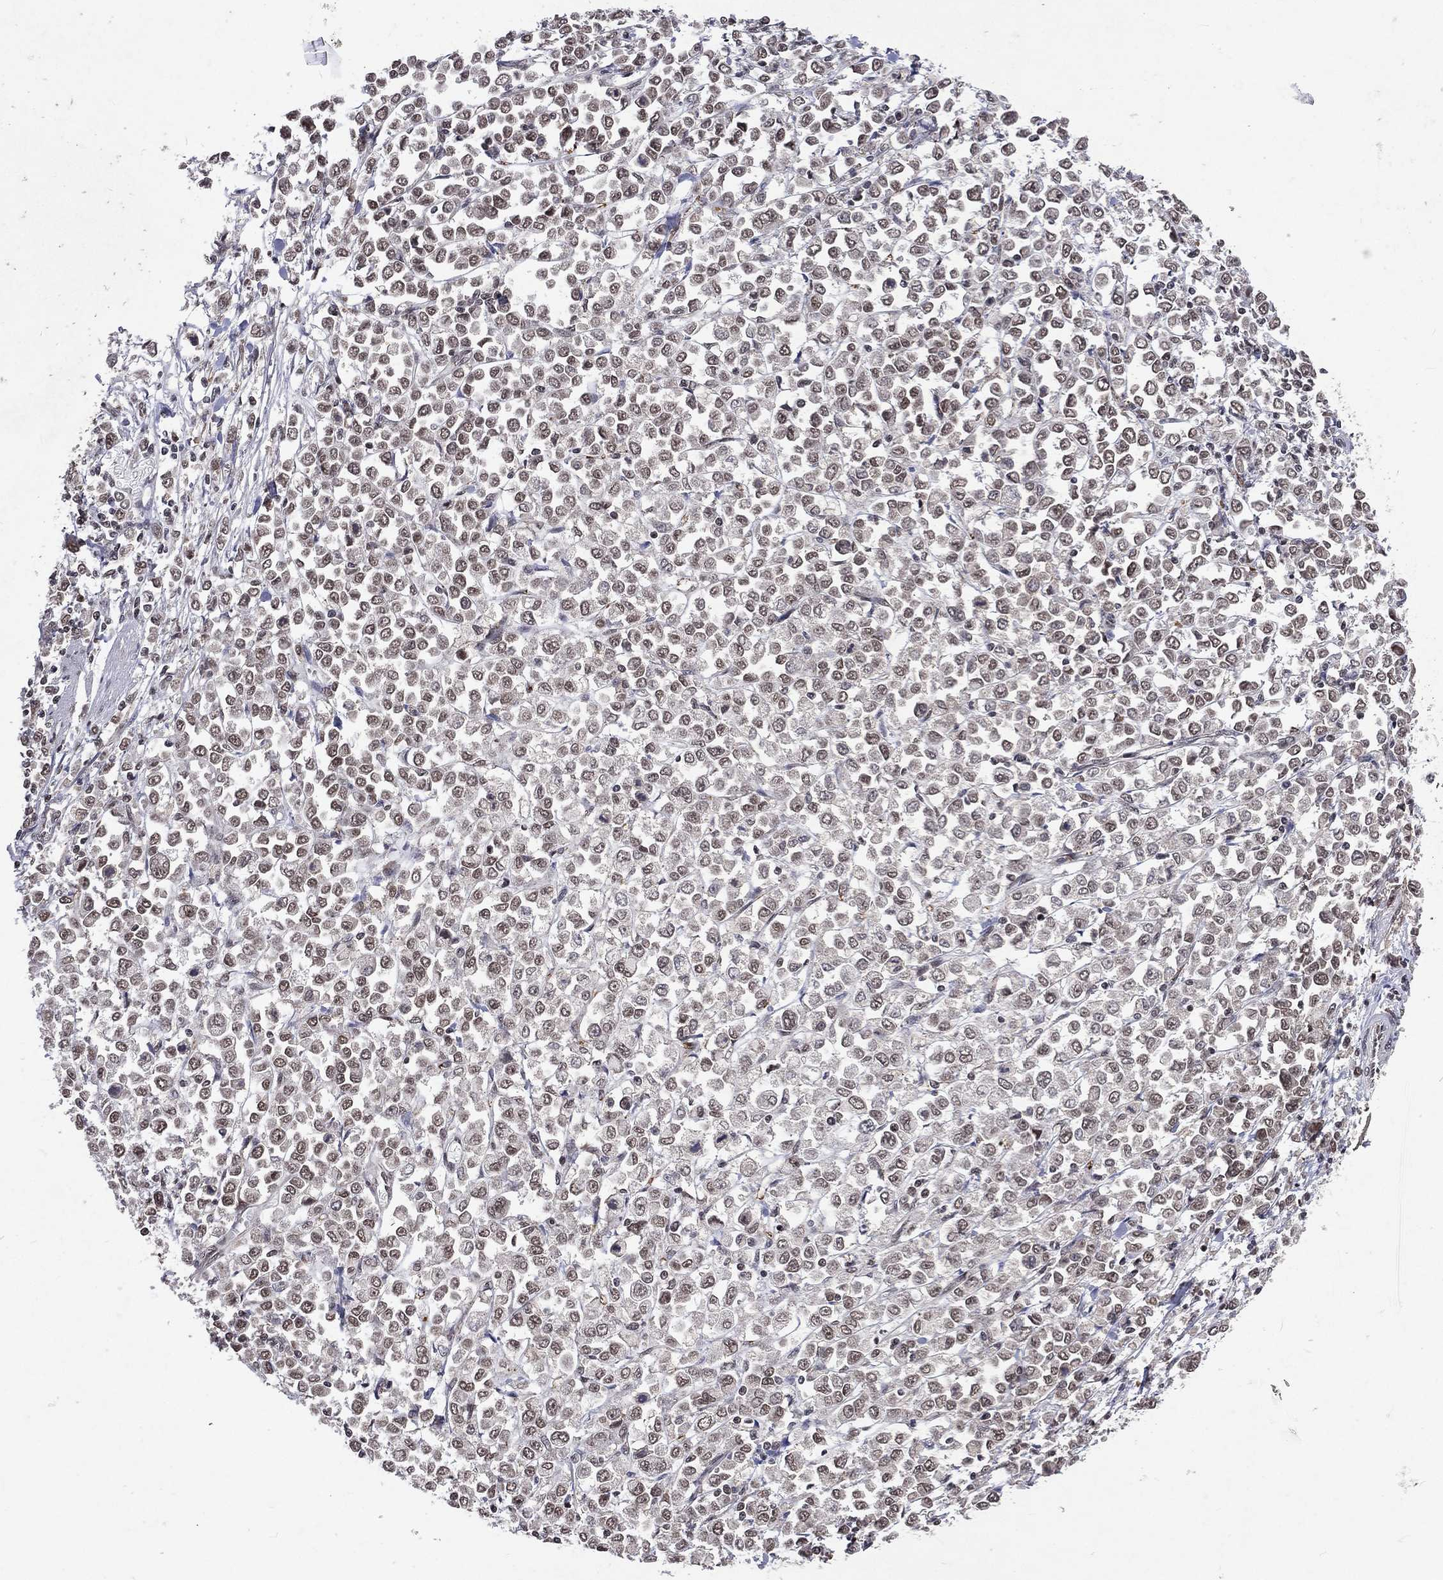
{"staining": {"intensity": "moderate", "quantity": "<25%", "location": "nuclear"}, "tissue": "stomach cancer", "cell_type": "Tumor cells", "image_type": "cancer", "snomed": [{"axis": "morphology", "description": "Adenocarcinoma, NOS"}, {"axis": "topography", "description": "Stomach, upper"}], "caption": "Stomach cancer was stained to show a protein in brown. There is low levels of moderate nuclear staining in about <25% of tumor cells.", "gene": "DMAP1", "patient": {"sex": "male", "age": 70}}